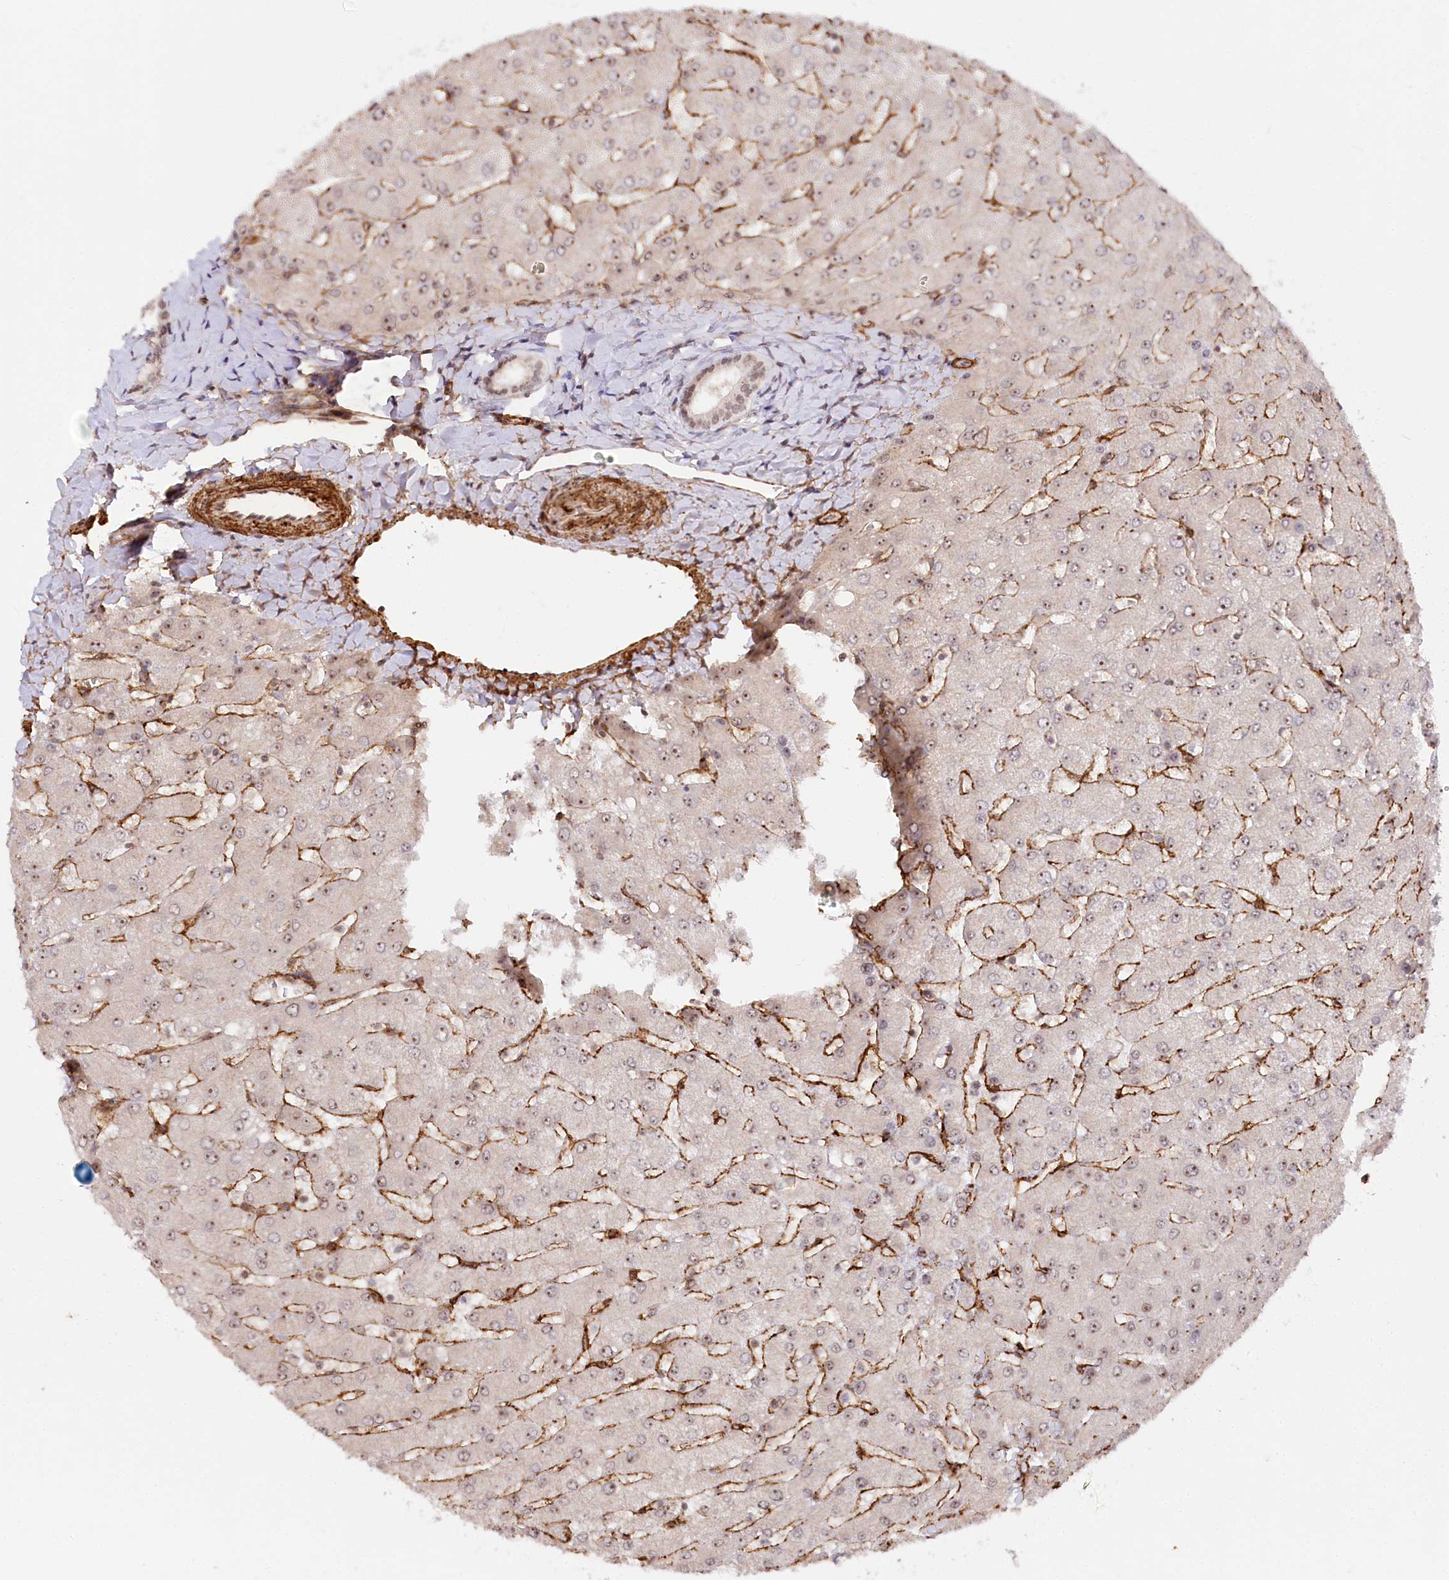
{"staining": {"intensity": "weak", "quantity": "25%-75%", "location": "nuclear"}, "tissue": "liver", "cell_type": "Cholangiocytes", "image_type": "normal", "snomed": [{"axis": "morphology", "description": "Normal tissue, NOS"}, {"axis": "topography", "description": "Liver"}], "caption": "A photomicrograph of liver stained for a protein reveals weak nuclear brown staining in cholangiocytes. The staining was performed using DAB (3,3'-diaminobenzidine), with brown indicating positive protein expression. Nuclei are stained blue with hematoxylin.", "gene": "GNL3L", "patient": {"sex": "male", "age": 55}}